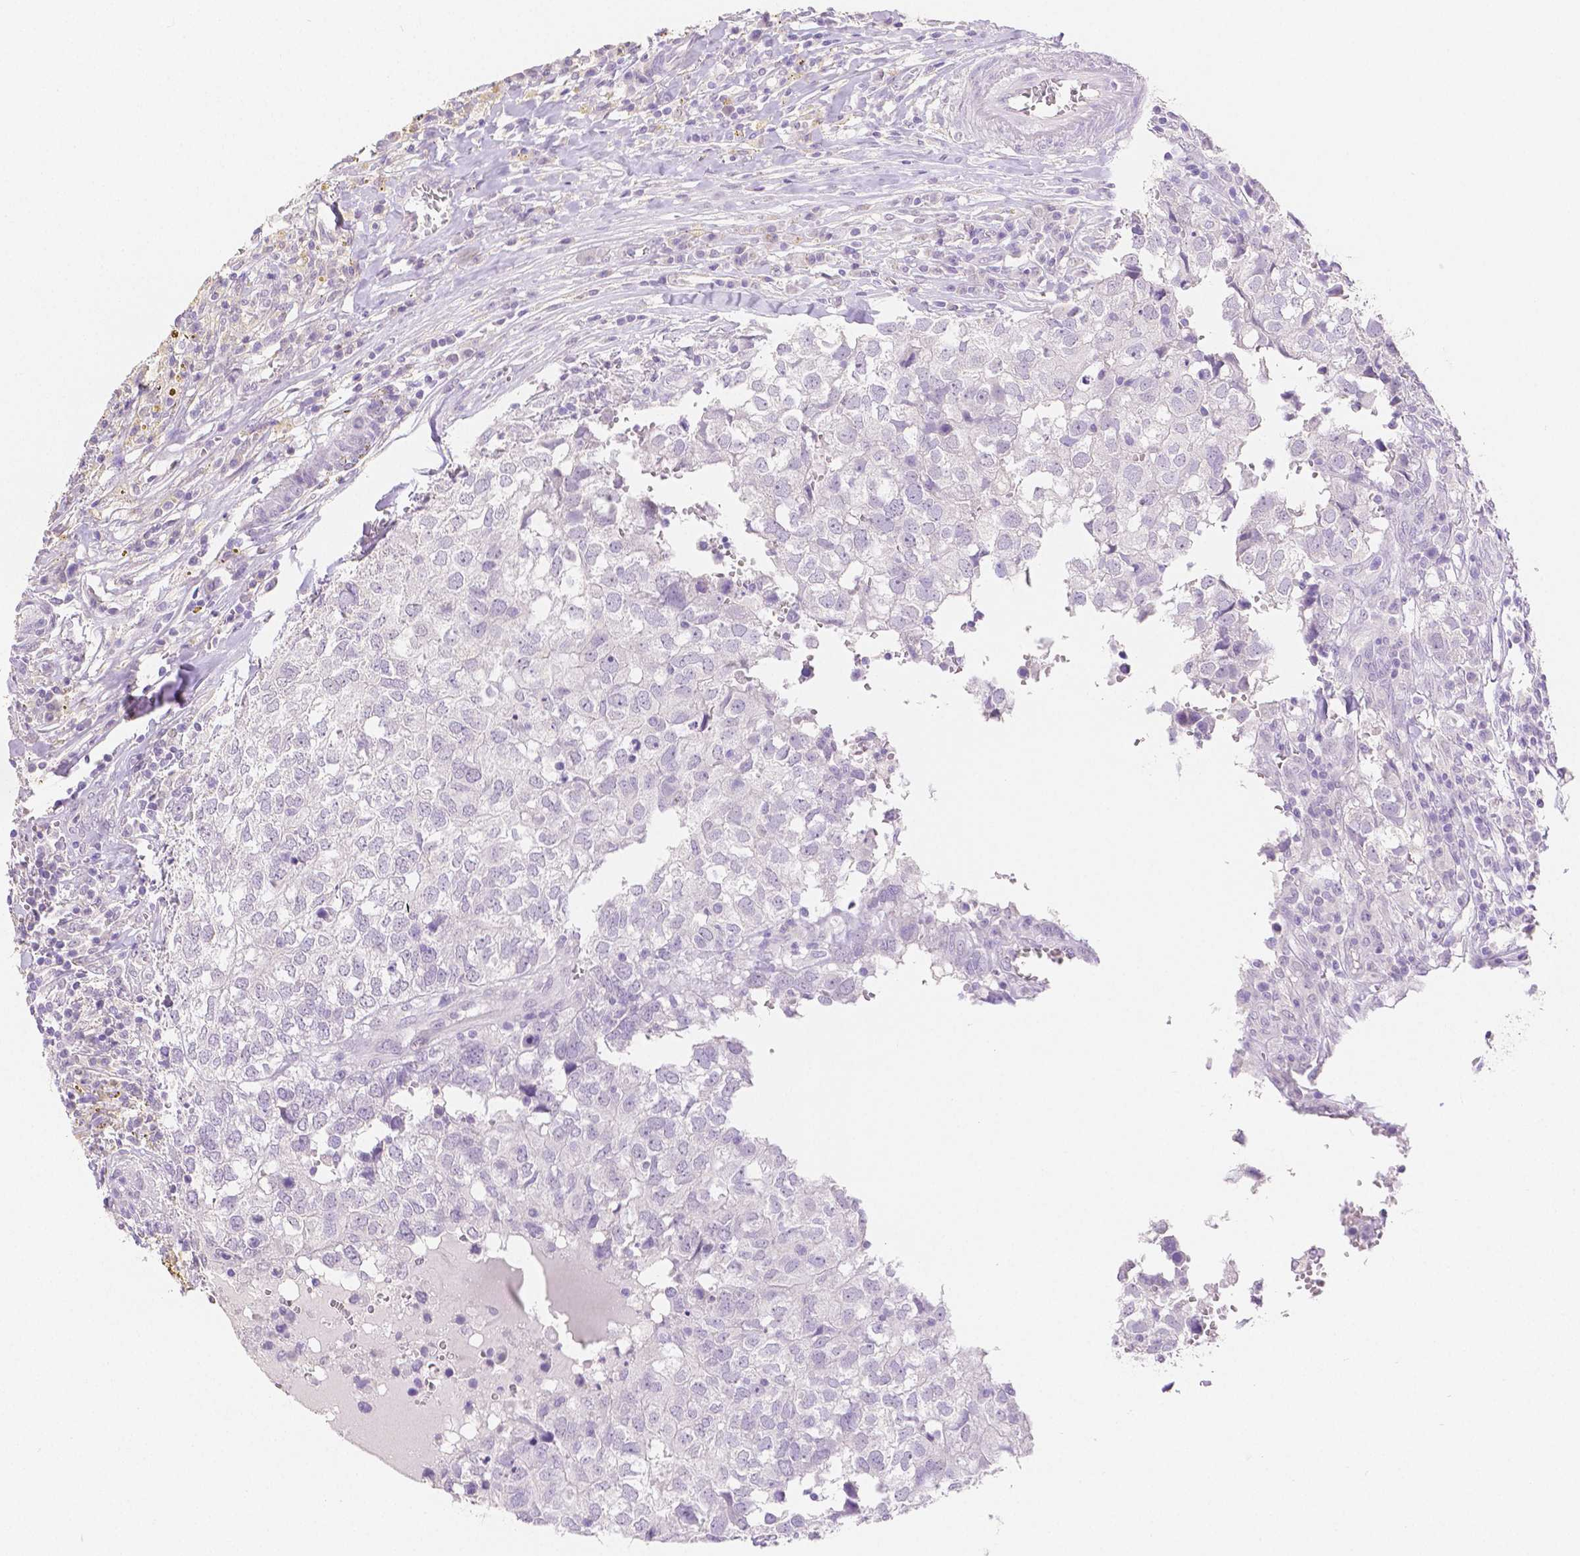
{"staining": {"intensity": "negative", "quantity": "none", "location": "none"}, "tissue": "breast cancer", "cell_type": "Tumor cells", "image_type": "cancer", "snomed": [{"axis": "morphology", "description": "Duct carcinoma"}, {"axis": "topography", "description": "Breast"}], "caption": "There is no significant positivity in tumor cells of breast infiltrating ductal carcinoma.", "gene": "HNF1B", "patient": {"sex": "female", "age": 30}}